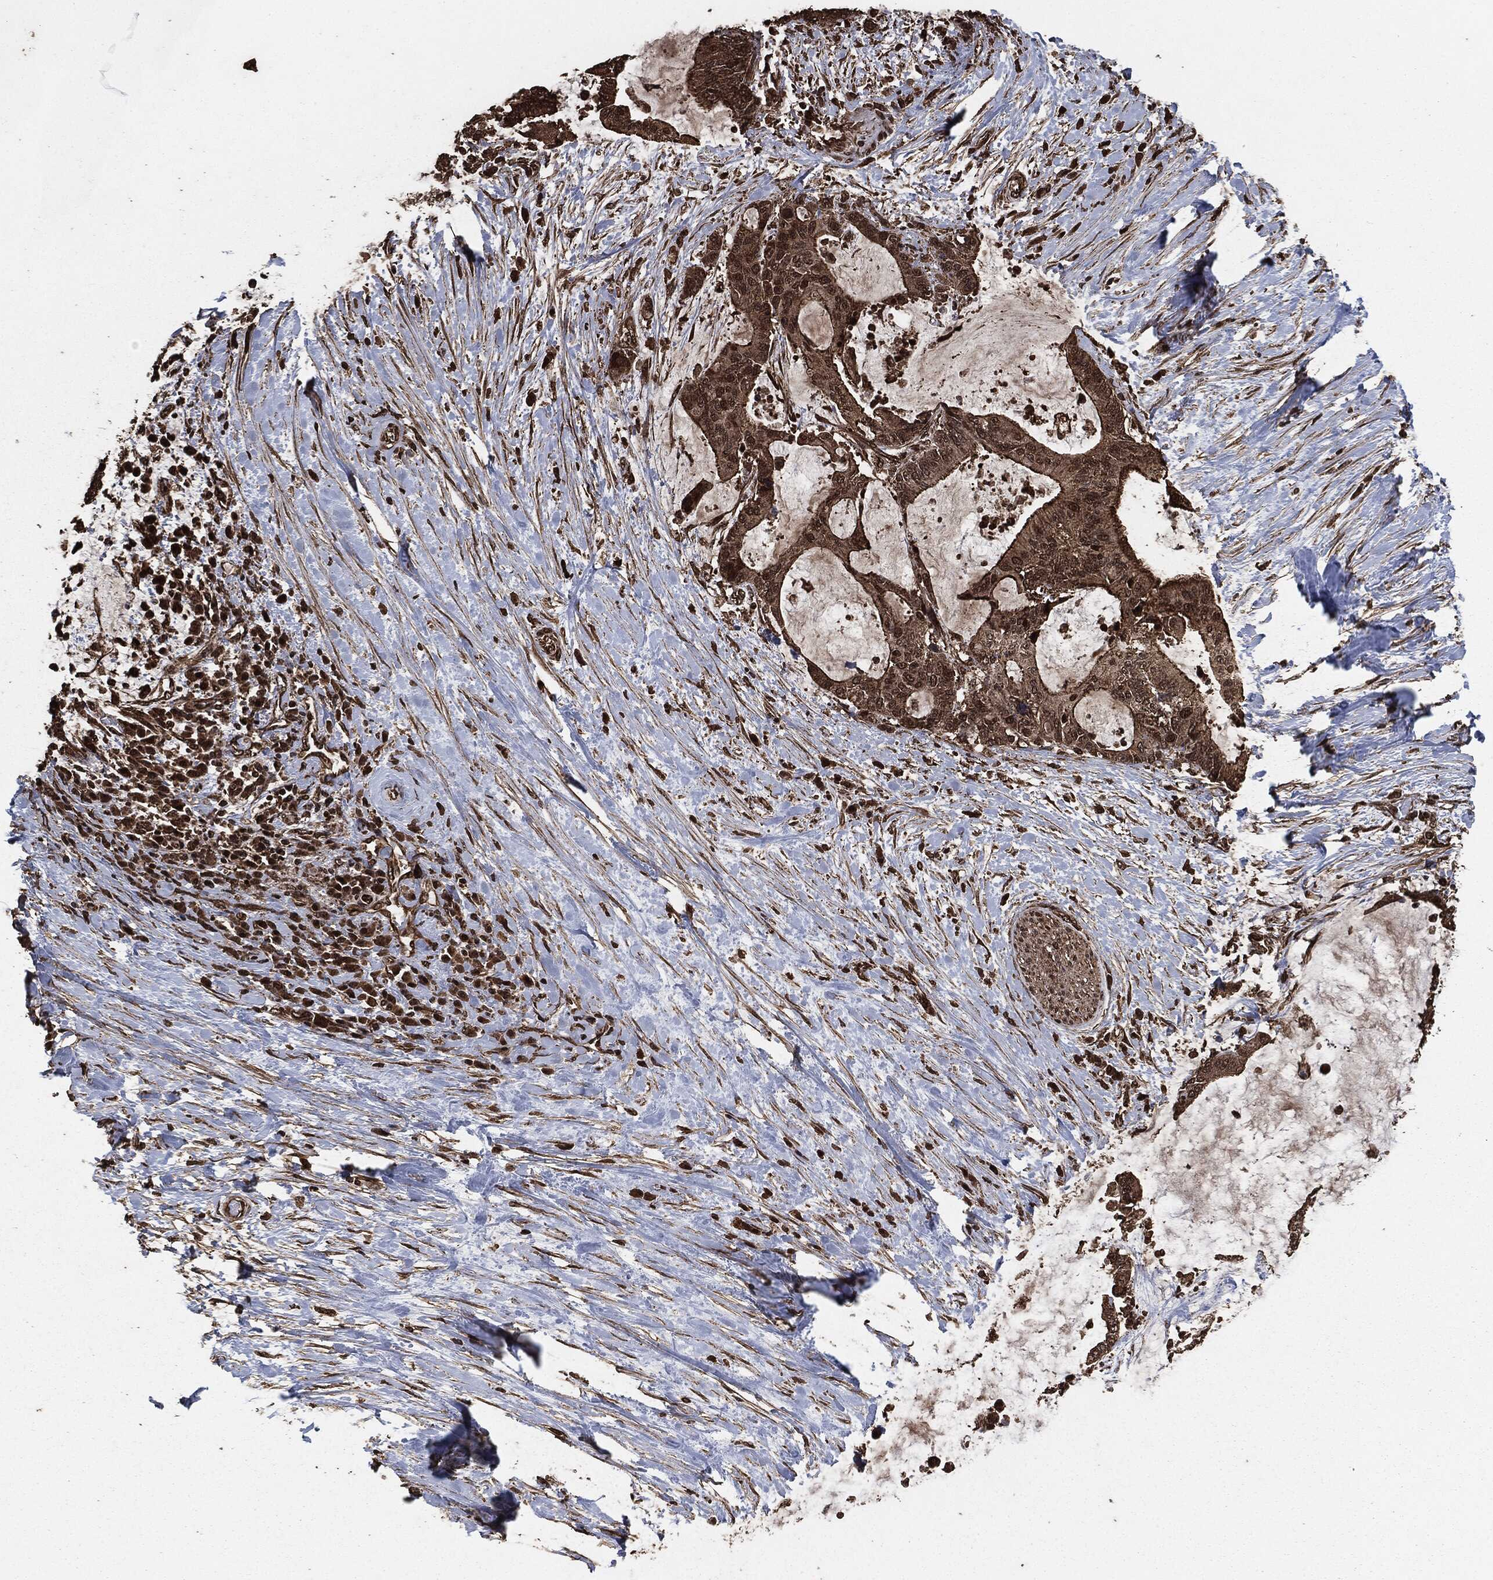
{"staining": {"intensity": "strong", "quantity": "25%-75%", "location": "cytoplasmic/membranous"}, "tissue": "liver cancer", "cell_type": "Tumor cells", "image_type": "cancer", "snomed": [{"axis": "morphology", "description": "Cholangiocarcinoma"}, {"axis": "topography", "description": "Liver"}], "caption": "IHC (DAB) staining of human liver cancer demonstrates strong cytoplasmic/membranous protein positivity in approximately 25%-75% of tumor cells.", "gene": "EGFR", "patient": {"sex": "female", "age": 73}}